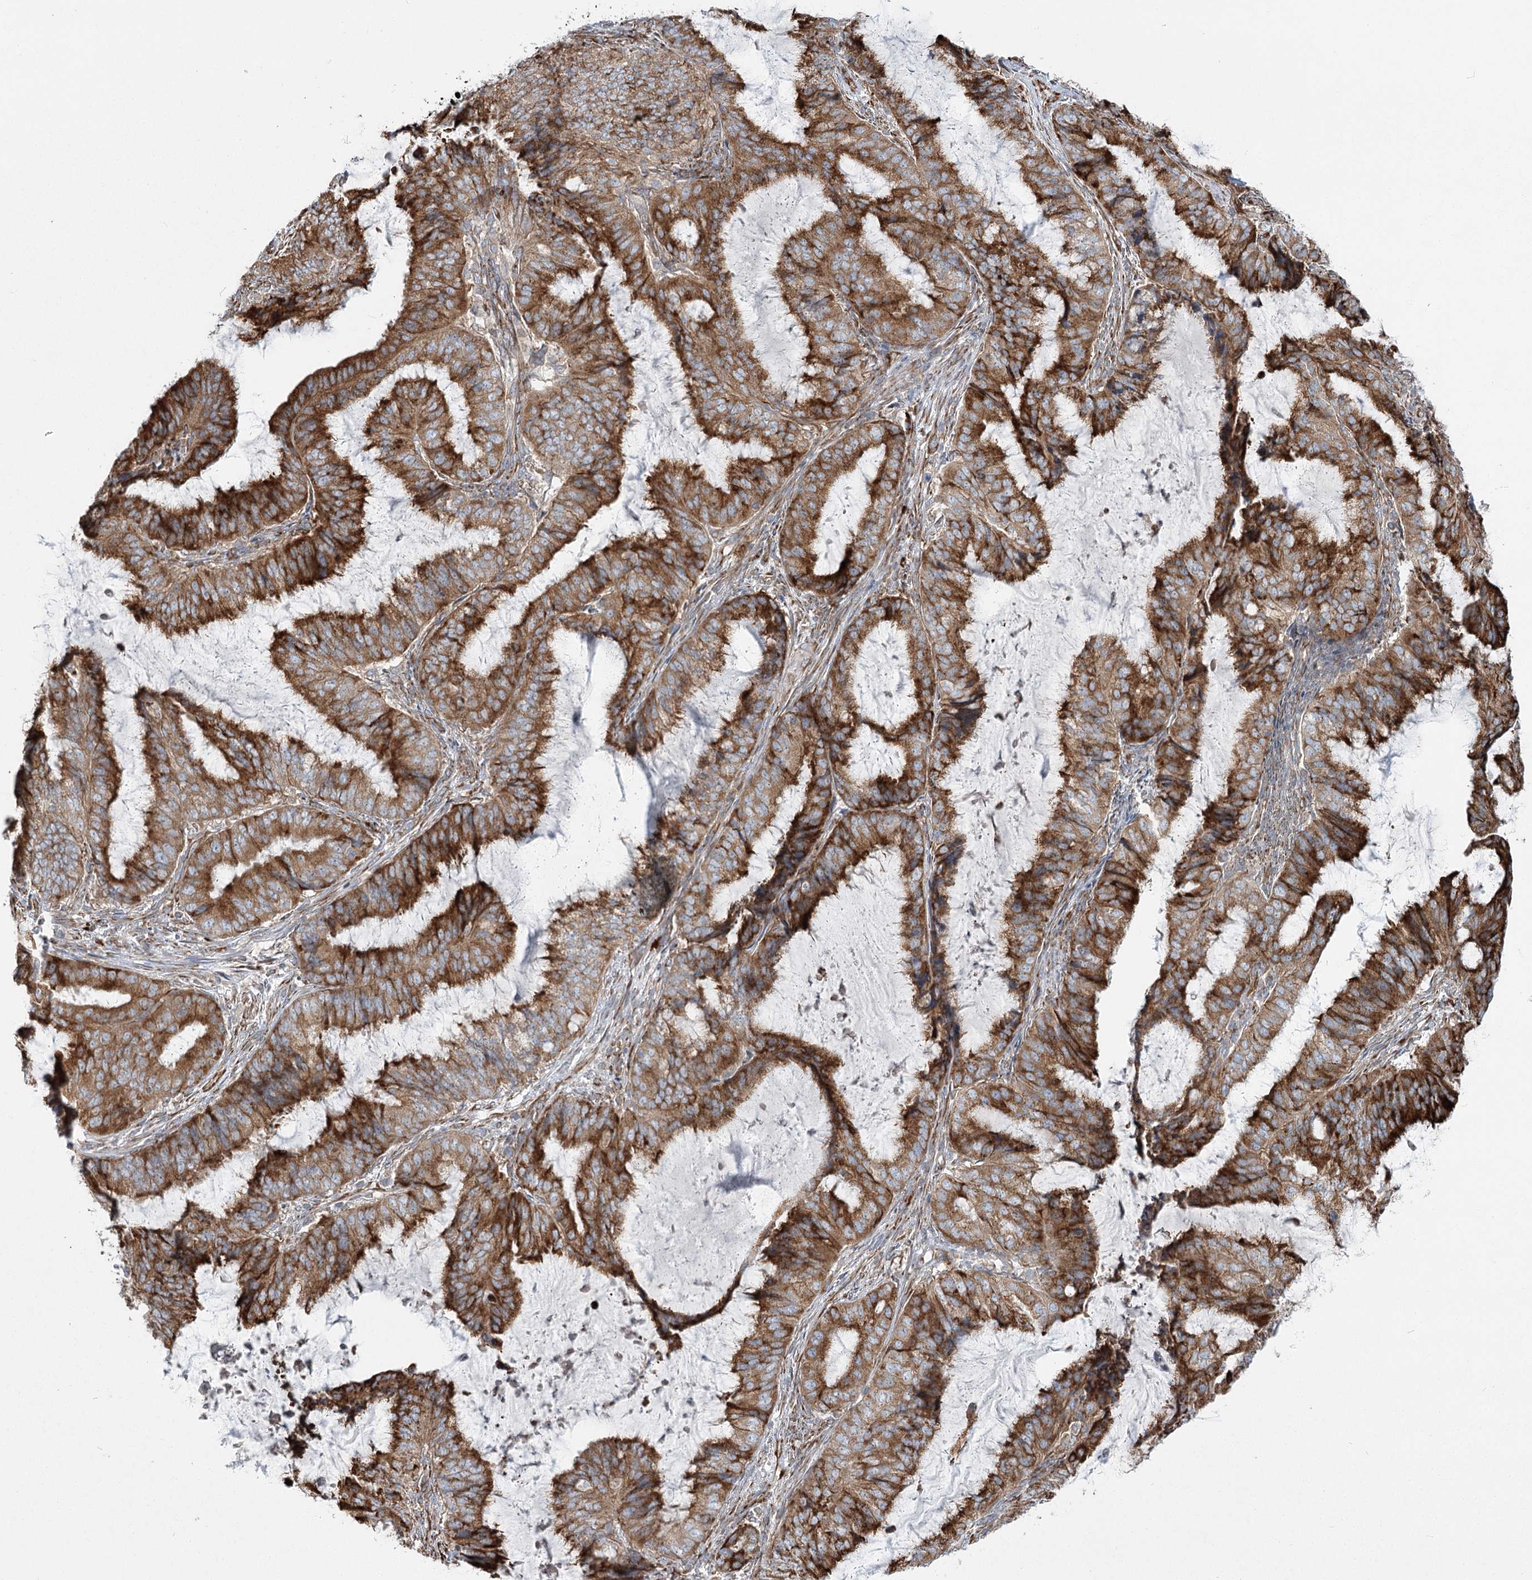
{"staining": {"intensity": "strong", "quantity": ">75%", "location": "cytoplasmic/membranous"}, "tissue": "endometrial cancer", "cell_type": "Tumor cells", "image_type": "cancer", "snomed": [{"axis": "morphology", "description": "Adenocarcinoma, NOS"}, {"axis": "topography", "description": "Endometrium"}], "caption": "Immunohistochemical staining of human endometrial adenocarcinoma exhibits high levels of strong cytoplasmic/membranous staining in about >75% of tumor cells.", "gene": "POGLUT1", "patient": {"sex": "female", "age": 81}}